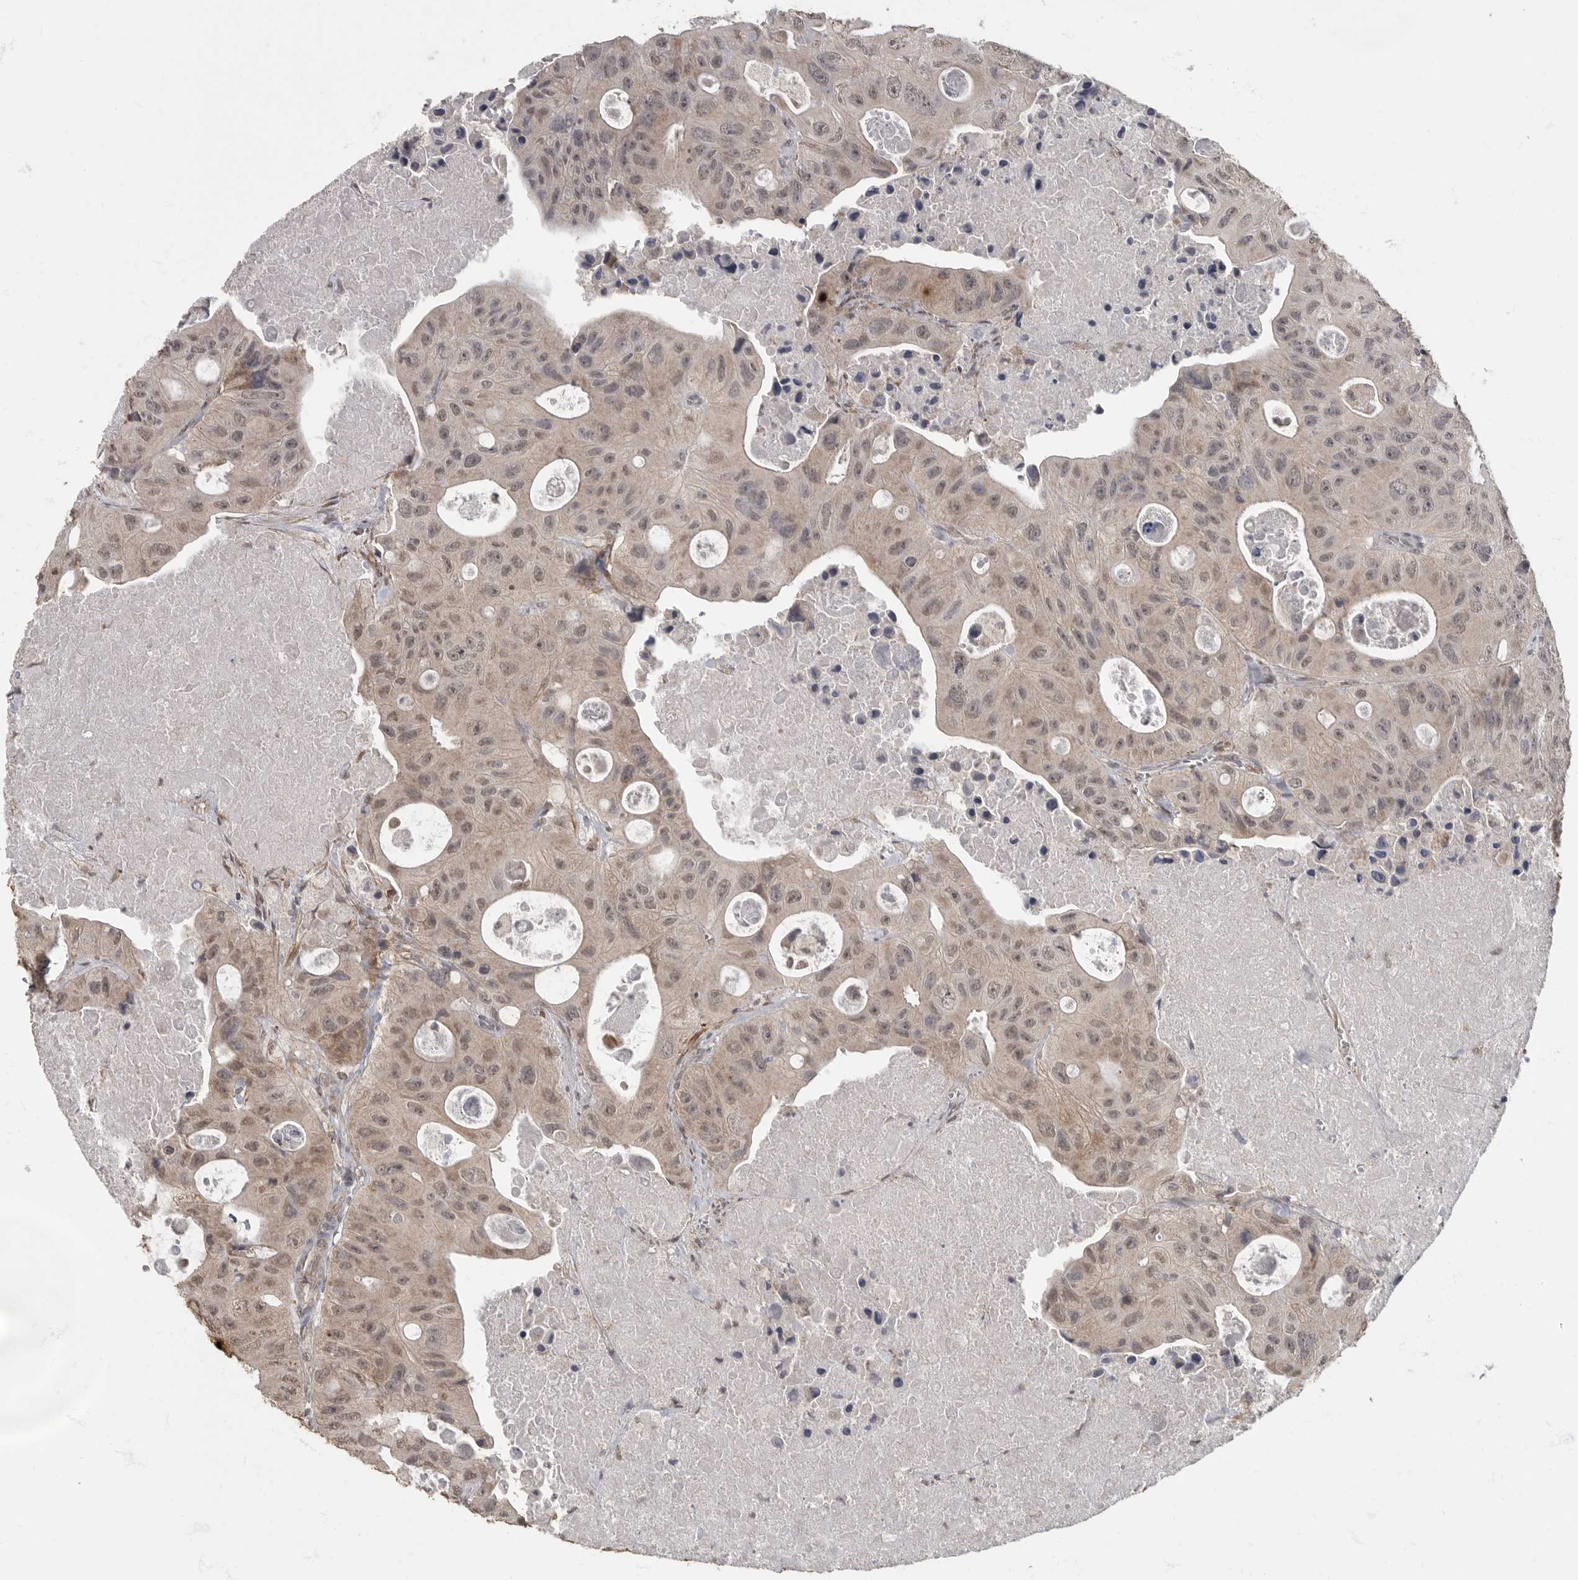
{"staining": {"intensity": "weak", "quantity": ">75%", "location": "cytoplasmic/membranous,nuclear"}, "tissue": "colorectal cancer", "cell_type": "Tumor cells", "image_type": "cancer", "snomed": [{"axis": "morphology", "description": "Adenocarcinoma, NOS"}, {"axis": "topography", "description": "Colon"}], "caption": "The histopathology image shows immunohistochemical staining of colorectal cancer. There is weak cytoplasmic/membranous and nuclear staining is identified in about >75% of tumor cells.", "gene": "MAFG", "patient": {"sex": "female", "age": 46}}